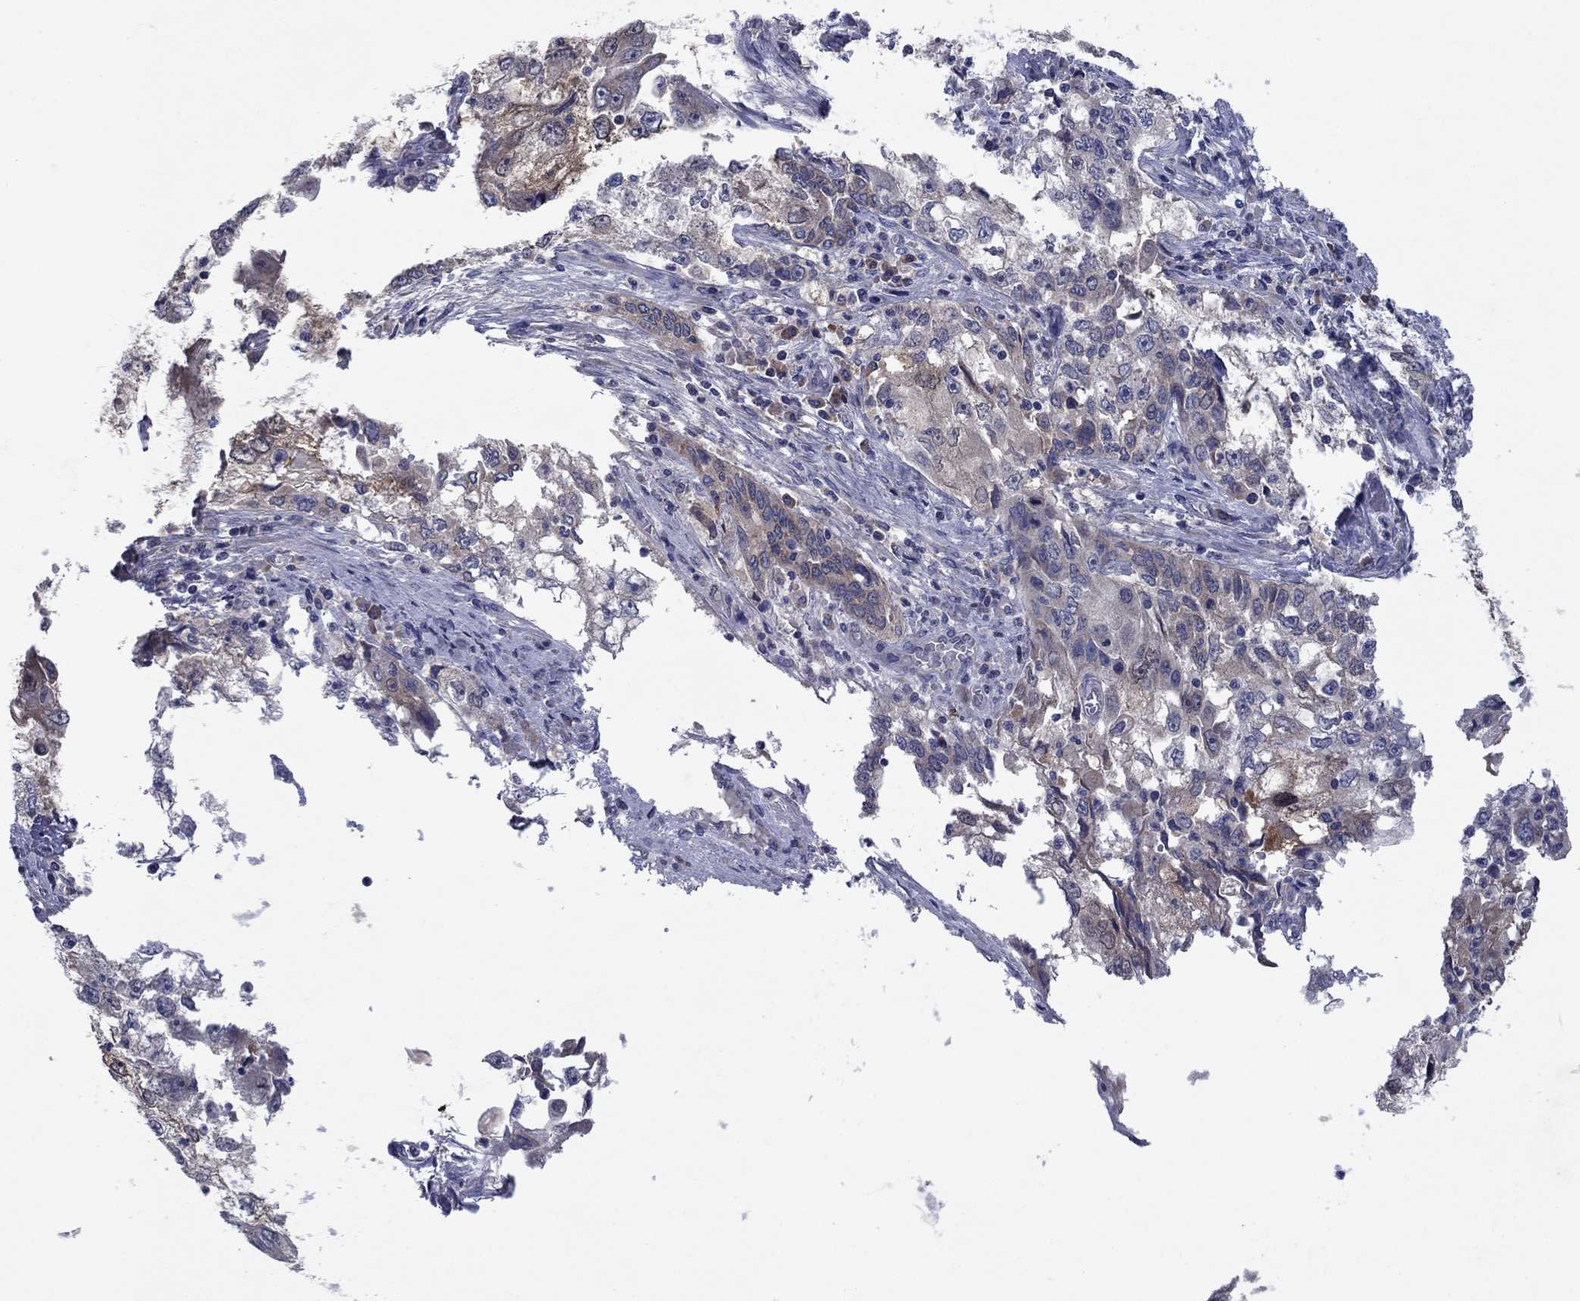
{"staining": {"intensity": "negative", "quantity": "none", "location": "none"}, "tissue": "cervical cancer", "cell_type": "Tumor cells", "image_type": "cancer", "snomed": [{"axis": "morphology", "description": "Squamous cell carcinoma, NOS"}, {"axis": "topography", "description": "Cervix"}], "caption": "This micrograph is of cervical squamous cell carcinoma stained with immunohistochemistry (IHC) to label a protein in brown with the nuclei are counter-stained blue. There is no positivity in tumor cells. (Brightfield microscopy of DAB (3,3'-diaminobenzidine) IHC at high magnification).", "gene": "SULT2B1", "patient": {"sex": "female", "age": 36}}